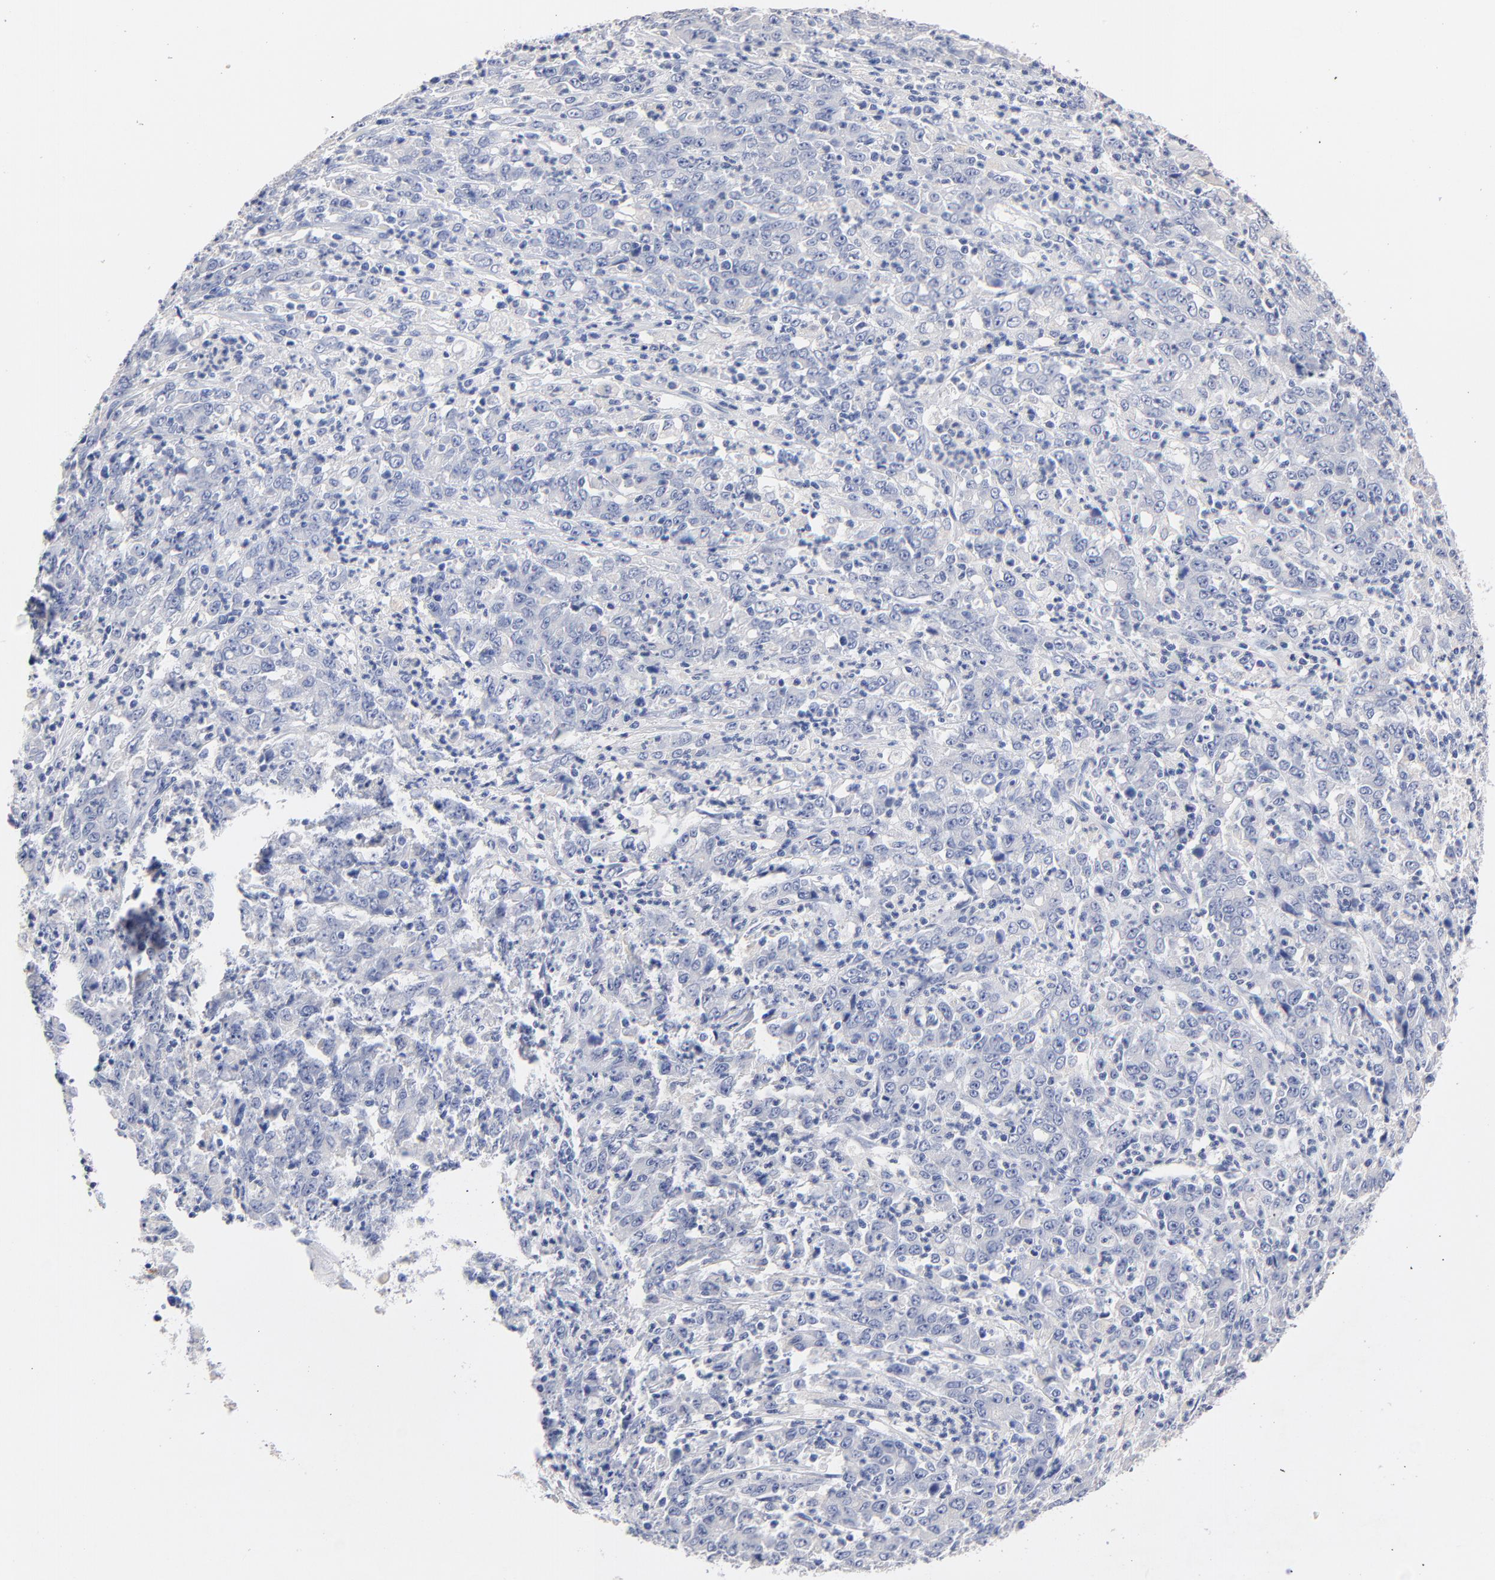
{"staining": {"intensity": "negative", "quantity": "none", "location": "none"}, "tissue": "stomach cancer", "cell_type": "Tumor cells", "image_type": "cancer", "snomed": [{"axis": "morphology", "description": "Adenocarcinoma, NOS"}, {"axis": "topography", "description": "Stomach, lower"}], "caption": "Immunohistochemistry (IHC) histopathology image of neoplastic tissue: stomach cancer stained with DAB demonstrates no significant protein expression in tumor cells.", "gene": "CPS1", "patient": {"sex": "female", "age": 71}}